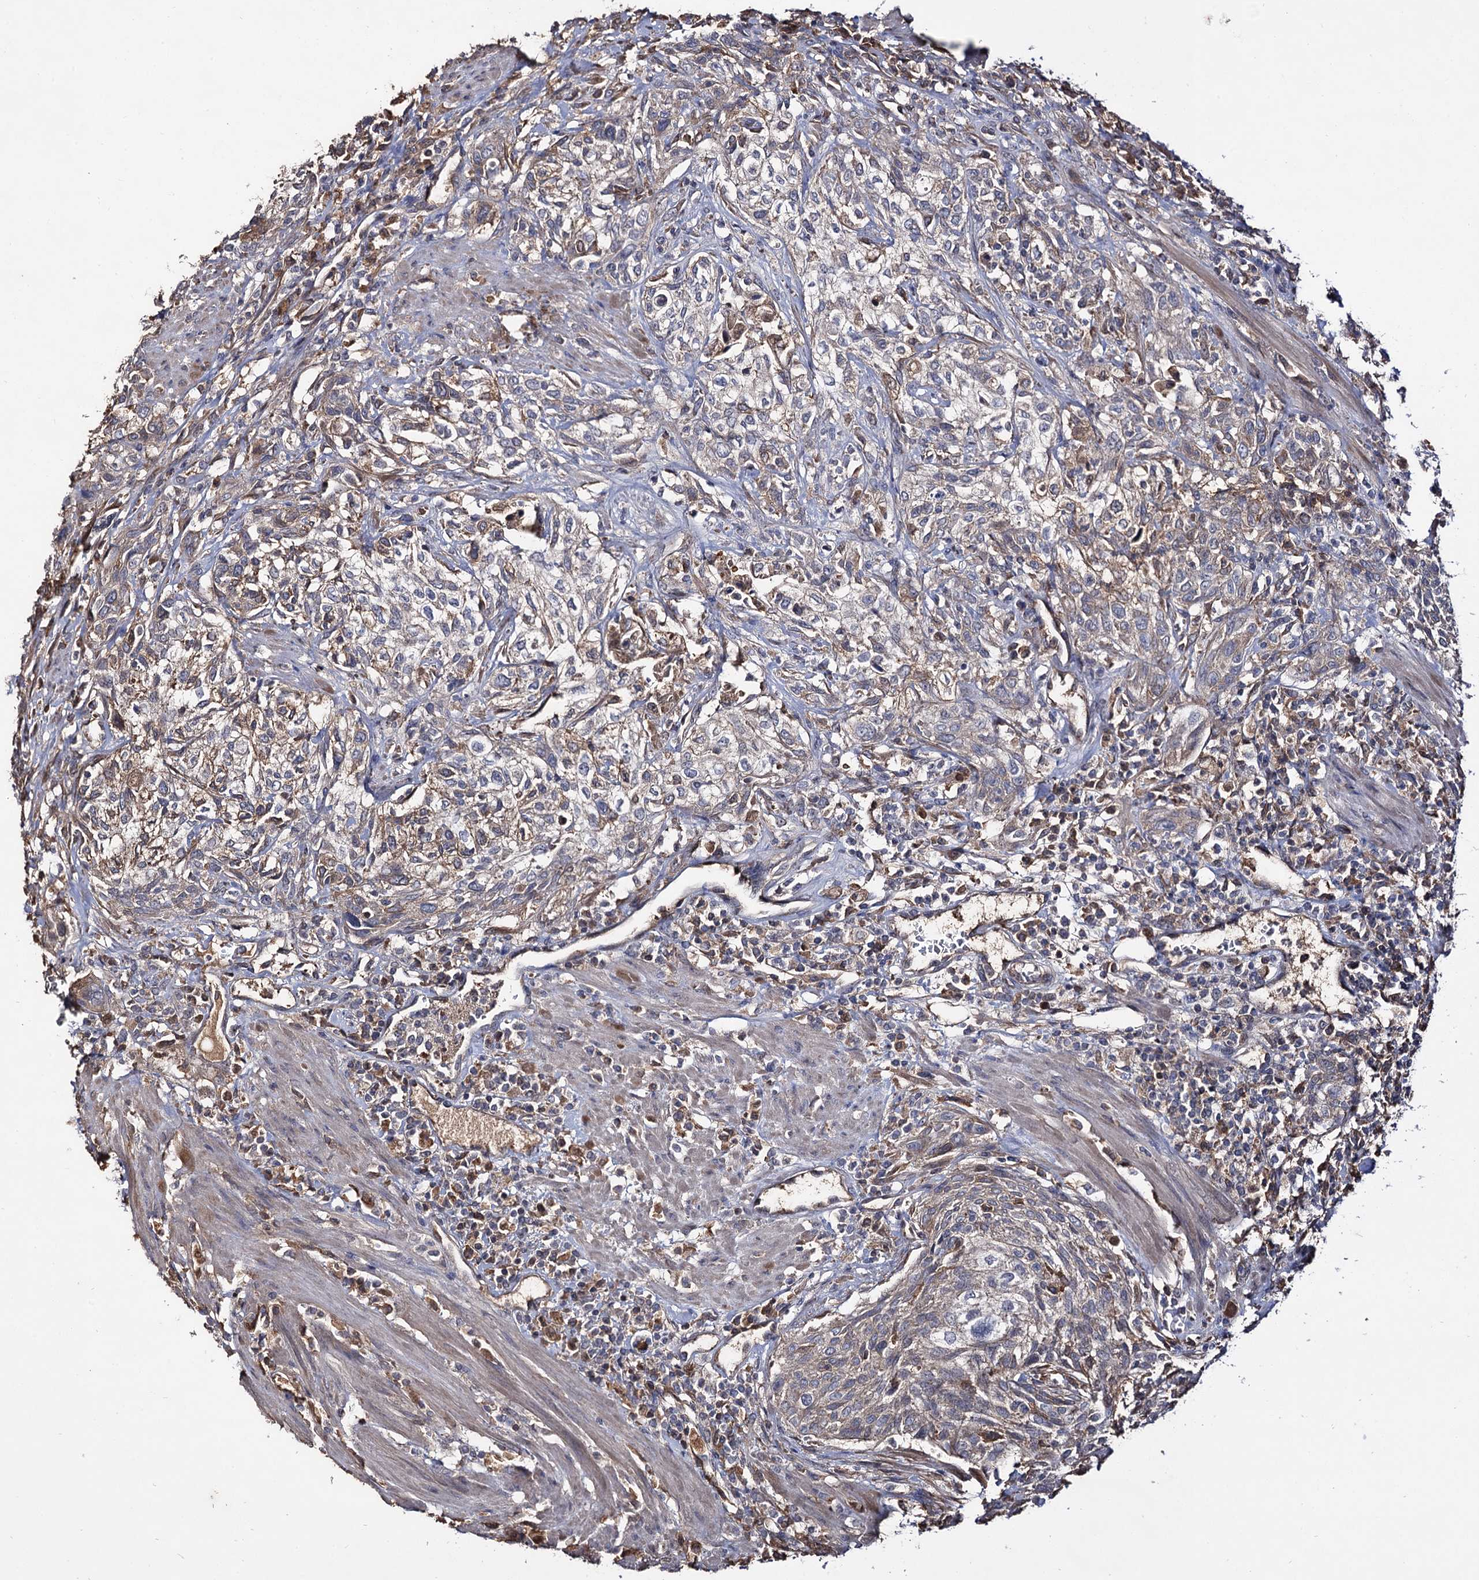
{"staining": {"intensity": "weak", "quantity": "<25%", "location": "cytoplasmic/membranous"}, "tissue": "urothelial cancer", "cell_type": "Tumor cells", "image_type": "cancer", "snomed": [{"axis": "morphology", "description": "Normal tissue, NOS"}, {"axis": "morphology", "description": "Urothelial carcinoma, NOS"}, {"axis": "topography", "description": "Urinary bladder"}, {"axis": "topography", "description": "Peripheral nerve tissue"}], "caption": "Image shows no protein expression in tumor cells of transitional cell carcinoma tissue. (DAB (3,3'-diaminobenzidine) IHC with hematoxylin counter stain).", "gene": "ARFIP2", "patient": {"sex": "male", "age": 35}}